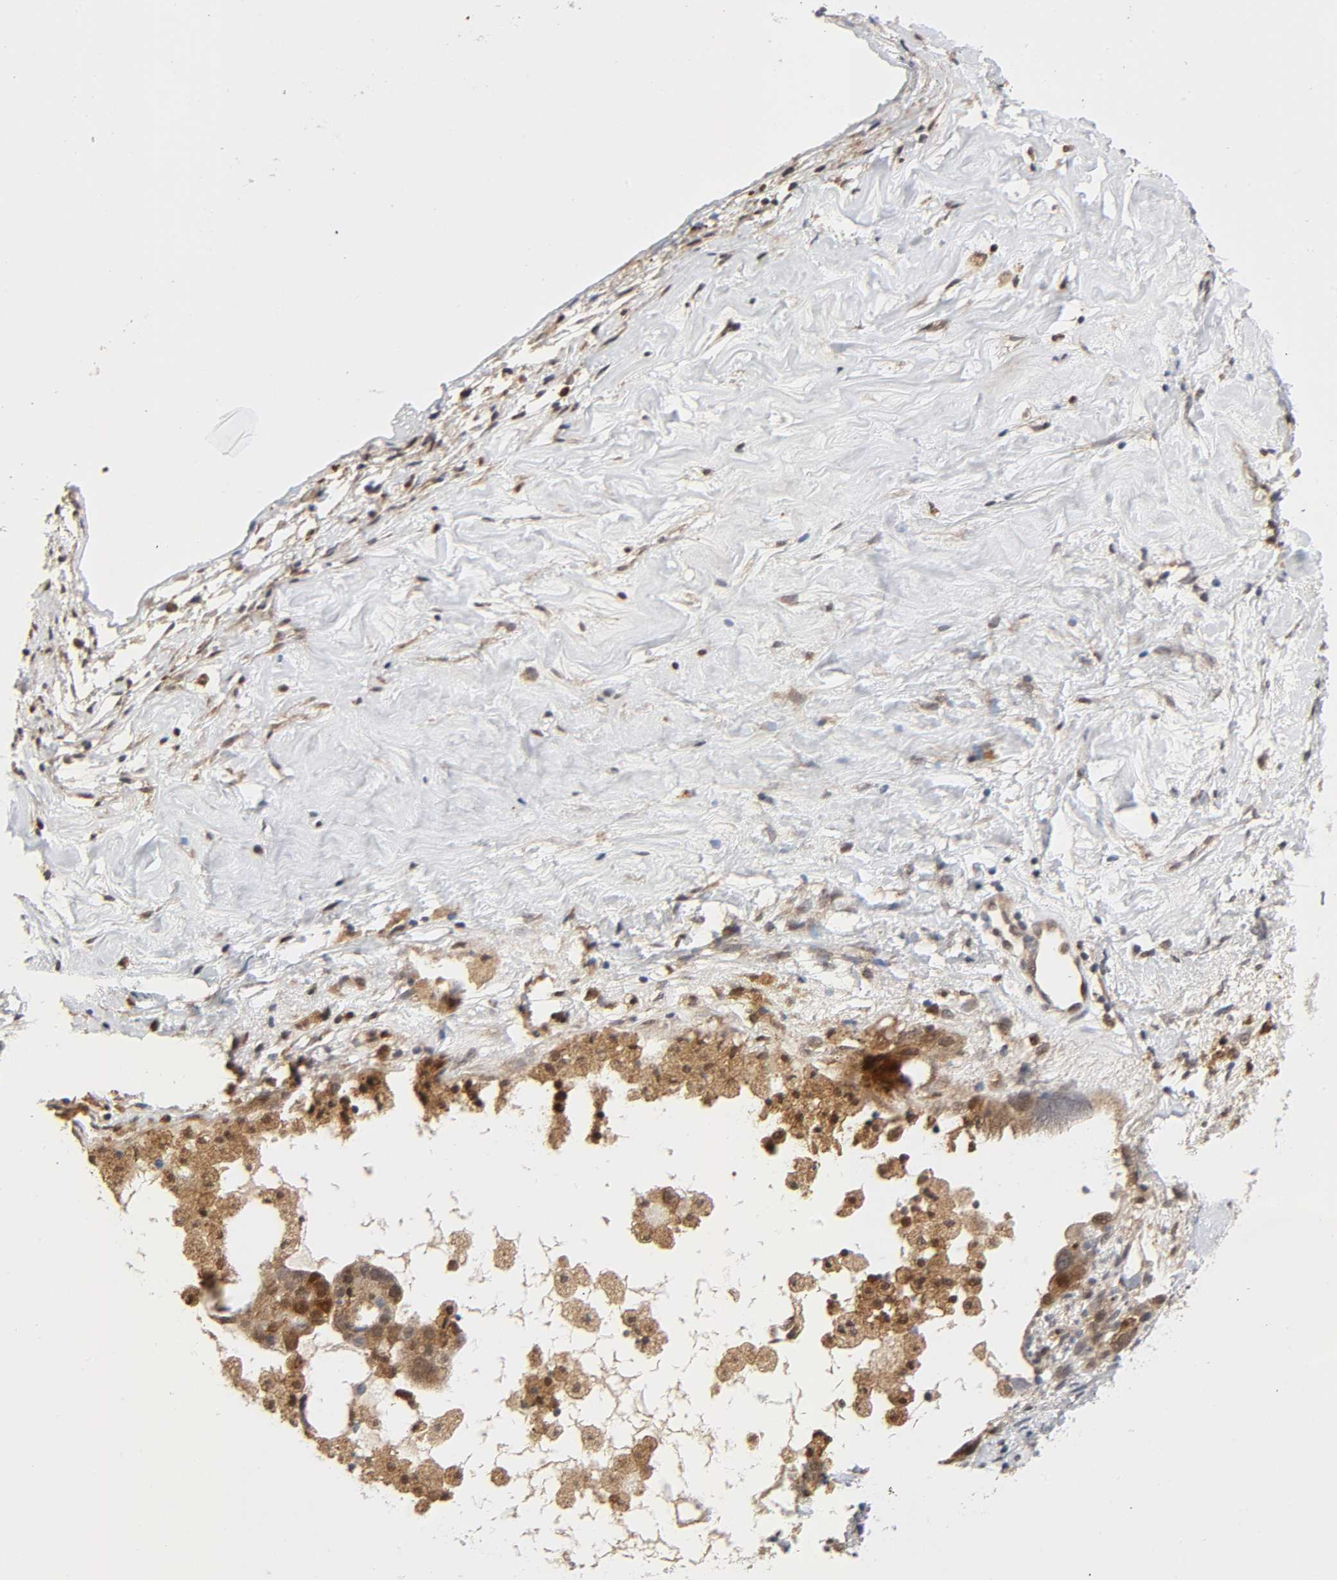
{"staining": {"intensity": "moderate", "quantity": ">75%", "location": "cytoplasmic/membranous,nuclear"}, "tissue": "ovarian cancer", "cell_type": "Tumor cells", "image_type": "cancer", "snomed": [{"axis": "morphology", "description": "Cystadenocarcinoma, serous, NOS"}, {"axis": "topography", "description": "Ovary"}], "caption": "The immunohistochemical stain shows moderate cytoplasmic/membranous and nuclear positivity in tumor cells of ovarian serous cystadenocarcinoma tissue.", "gene": "CASP9", "patient": {"sex": "female", "age": 66}}